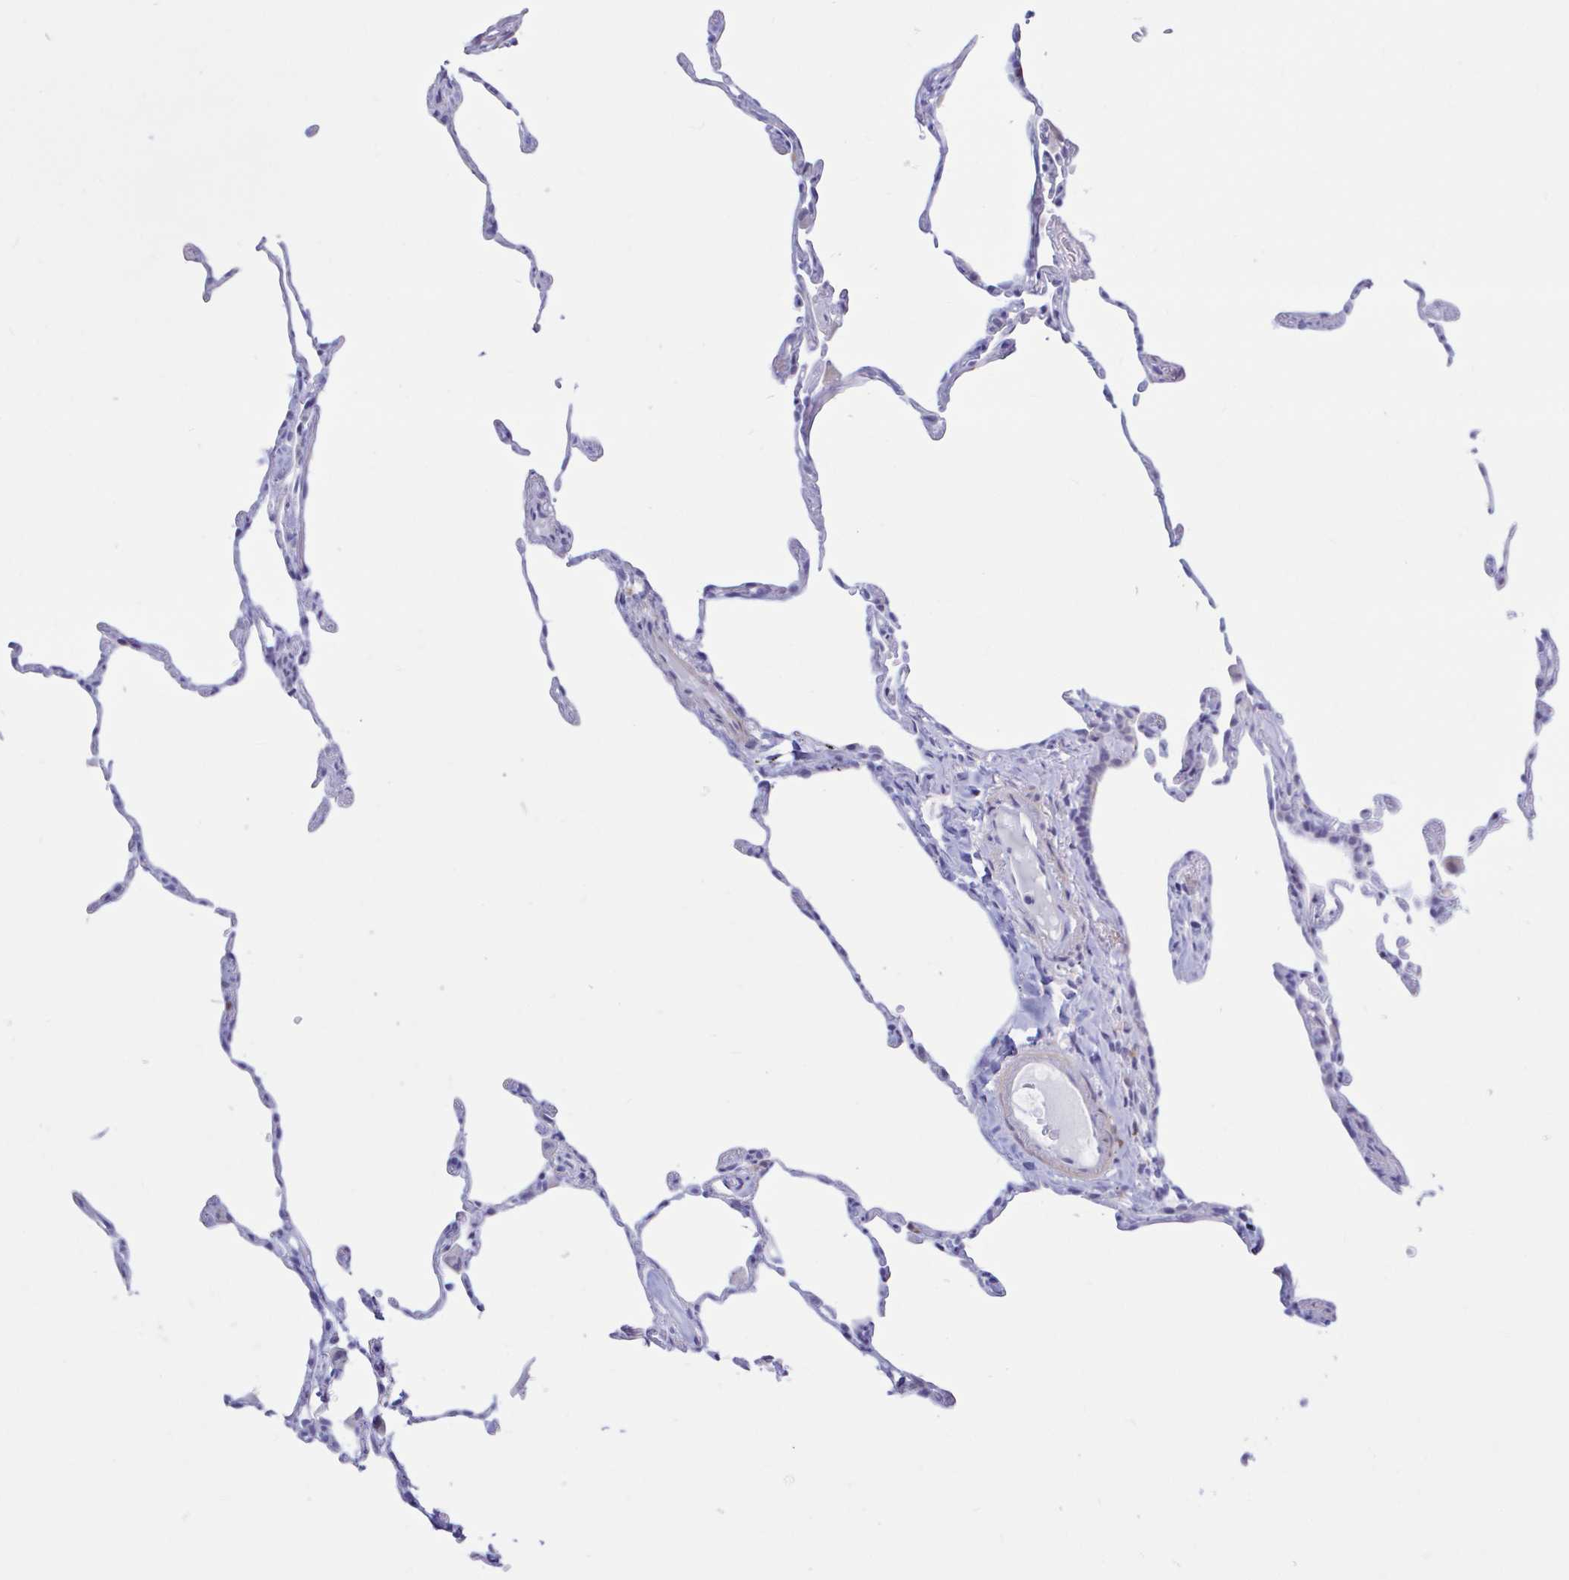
{"staining": {"intensity": "negative", "quantity": "none", "location": "none"}, "tissue": "lung", "cell_type": "Alveolar cells", "image_type": "normal", "snomed": [{"axis": "morphology", "description": "Normal tissue, NOS"}, {"axis": "topography", "description": "Lung"}], "caption": "DAB (3,3'-diaminobenzidine) immunohistochemical staining of unremarkable lung reveals no significant expression in alveolar cells. The staining was performed using DAB (3,3'-diaminobenzidine) to visualize the protein expression in brown, while the nuclei were stained in blue with hematoxylin (Magnification: 20x).", "gene": "ENSG00000271254", "patient": {"sex": "female", "age": 57}}